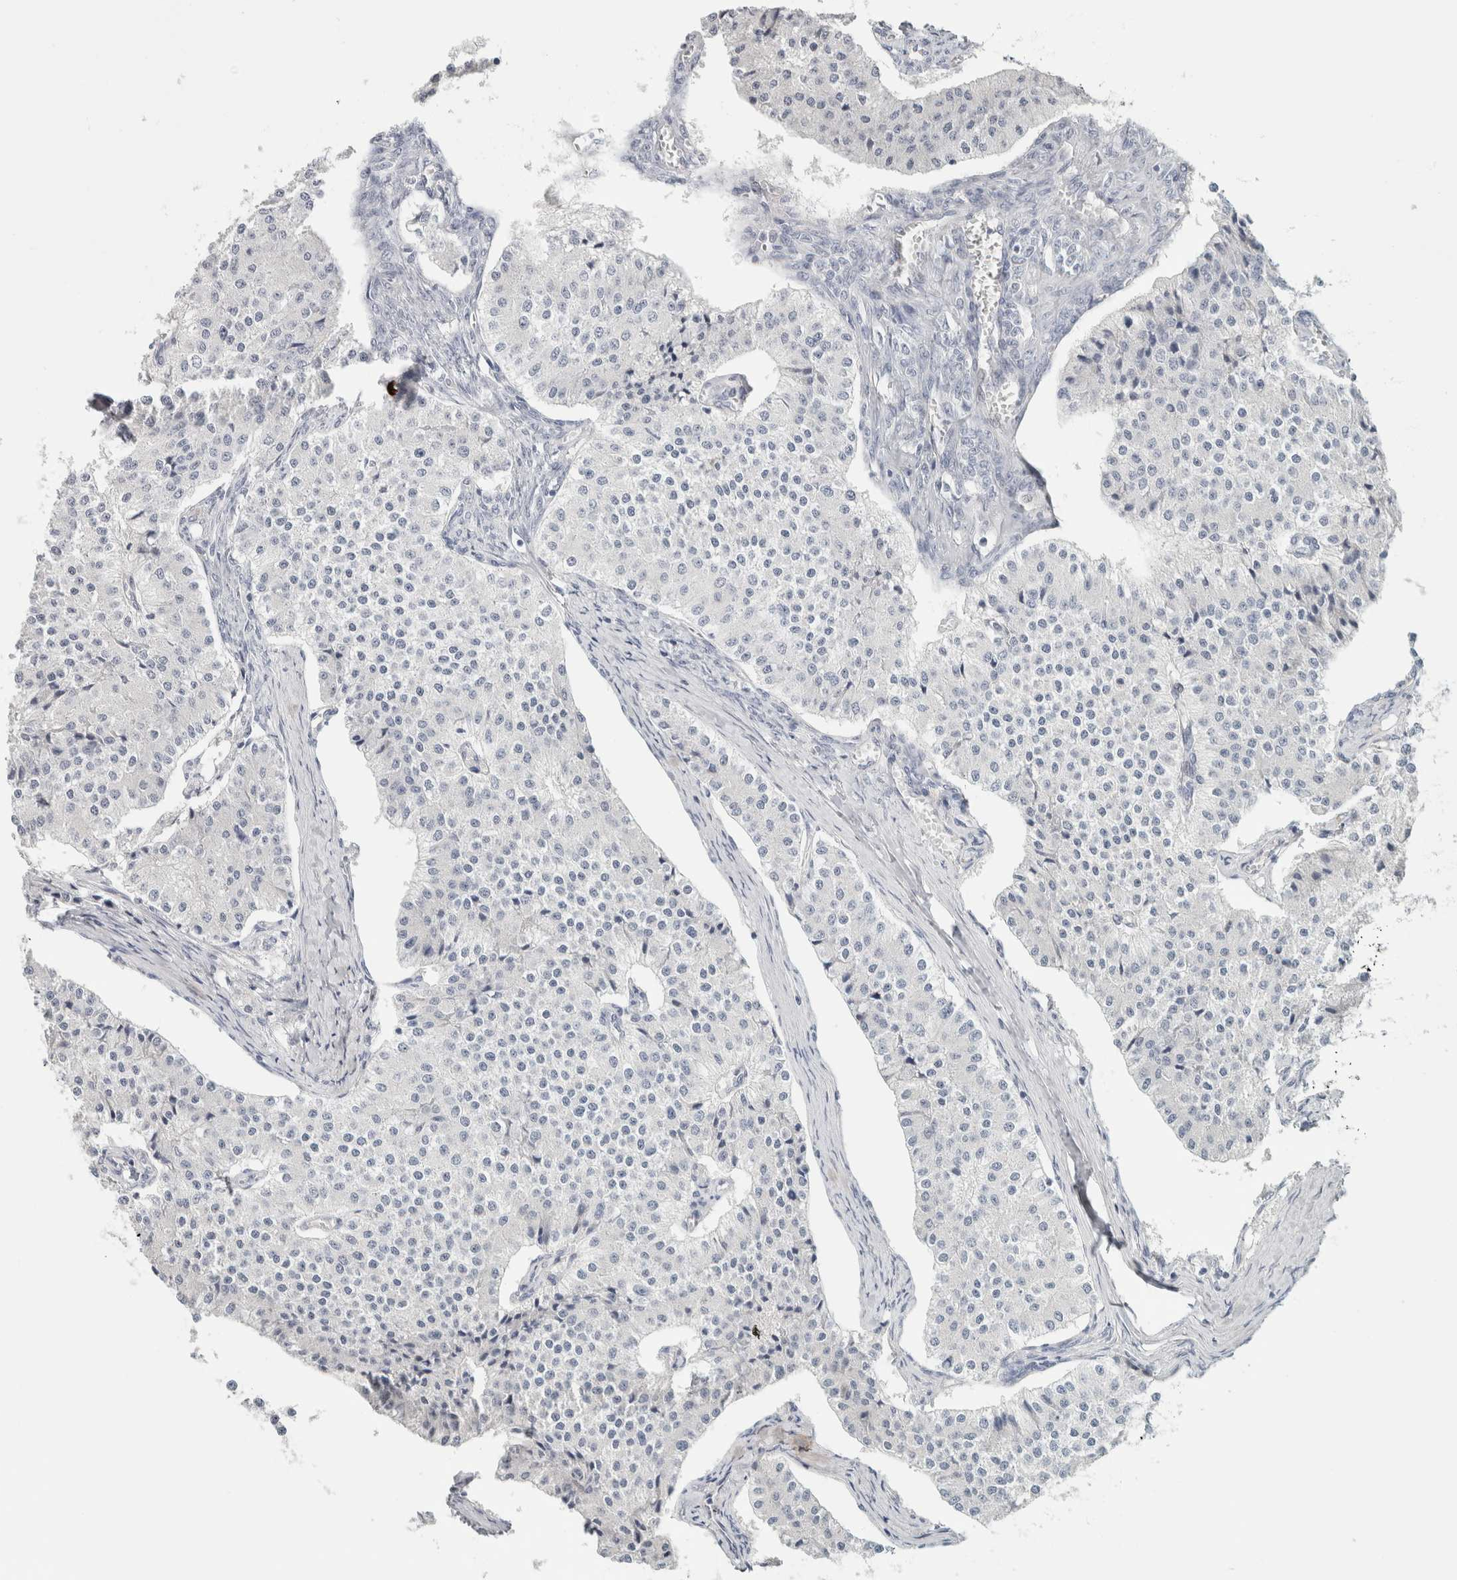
{"staining": {"intensity": "negative", "quantity": "none", "location": "none"}, "tissue": "carcinoid", "cell_type": "Tumor cells", "image_type": "cancer", "snomed": [{"axis": "morphology", "description": "Carcinoid, malignant, NOS"}, {"axis": "topography", "description": "Colon"}], "caption": "Immunohistochemistry of carcinoid shows no positivity in tumor cells.", "gene": "IL6", "patient": {"sex": "female", "age": 52}}